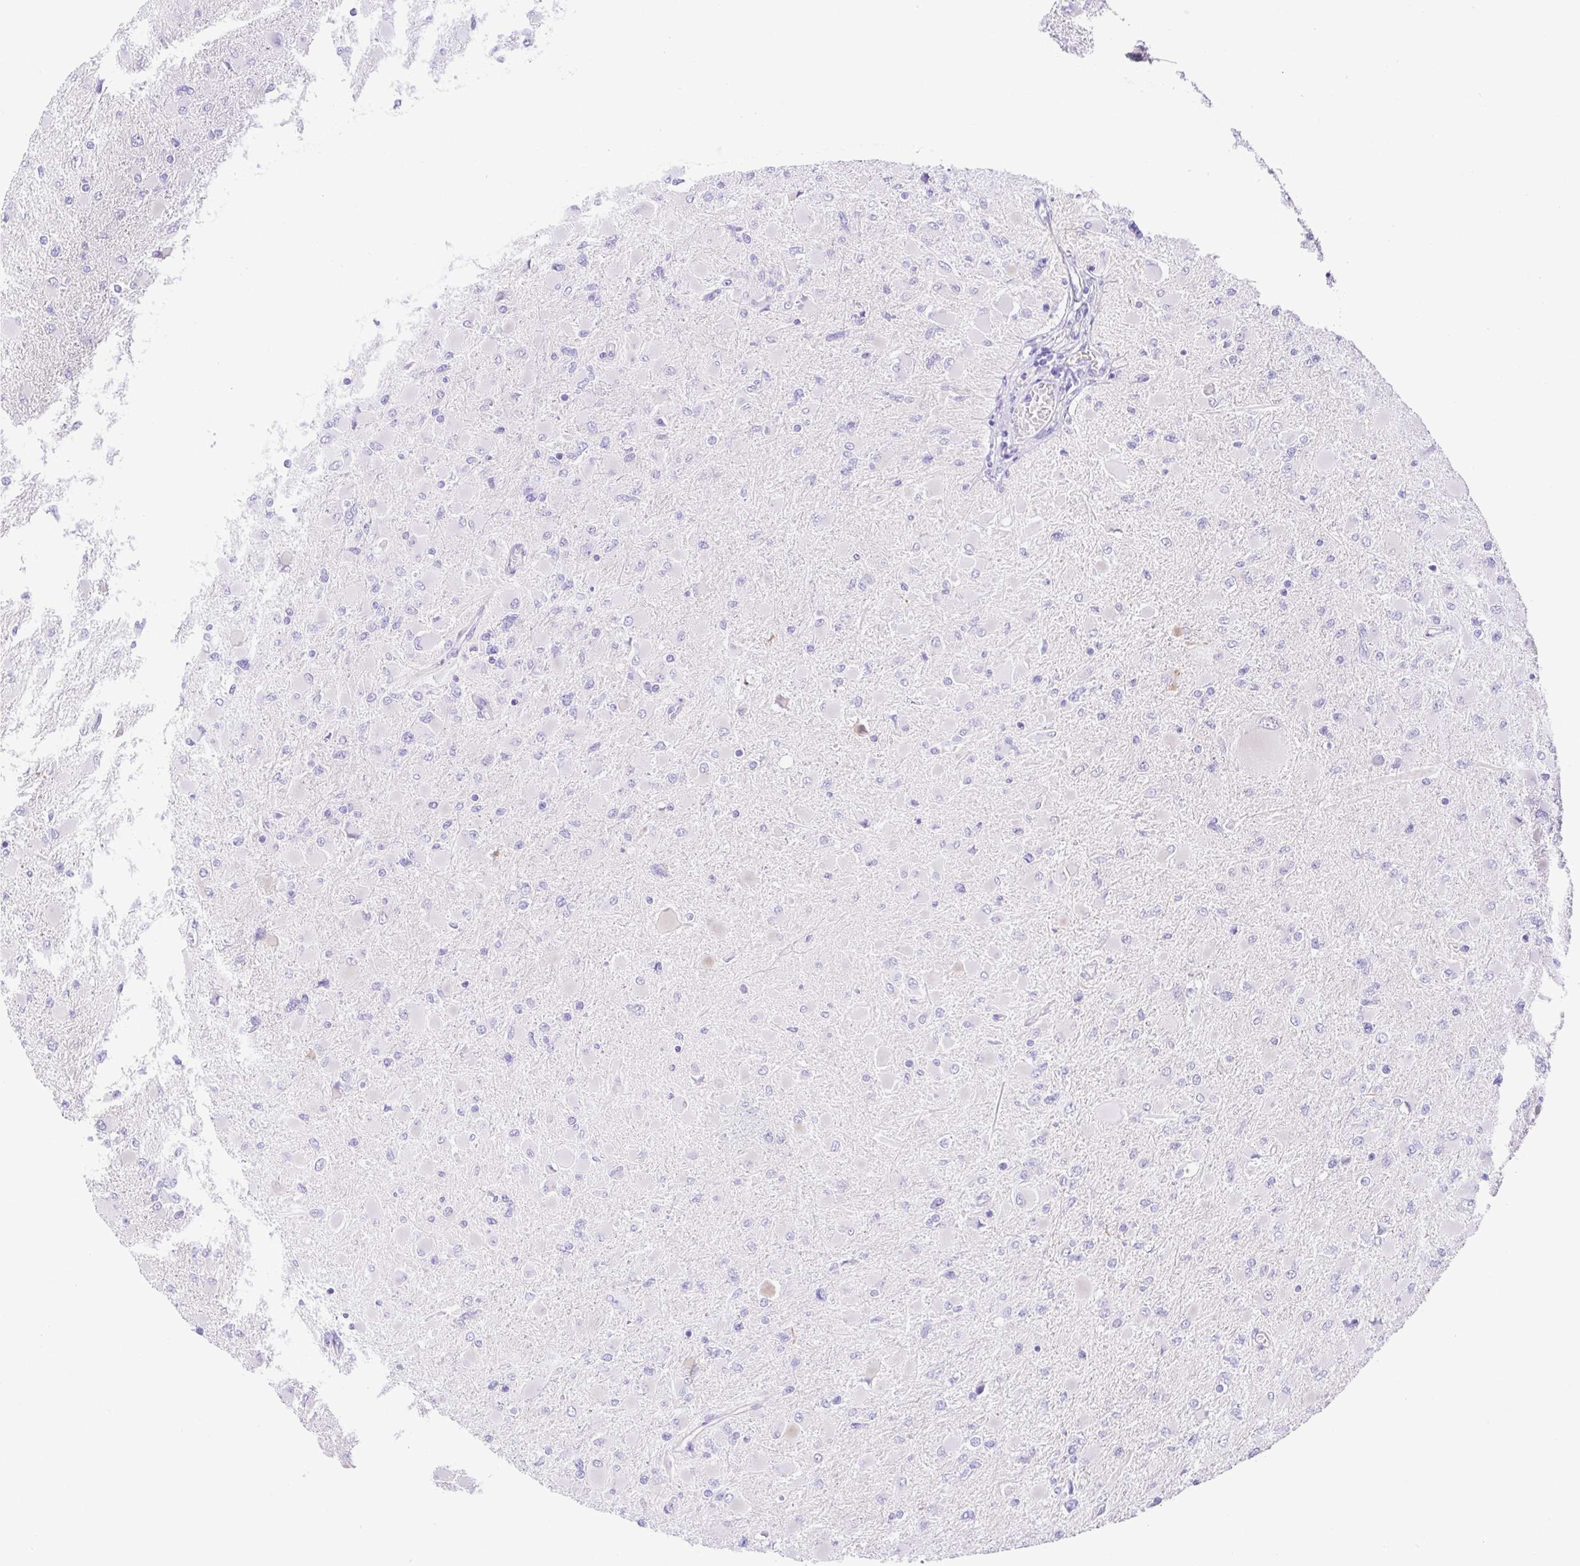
{"staining": {"intensity": "negative", "quantity": "none", "location": "none"}, "tissue": "glioma", "cell_type": "Tumor cells", "image_type": "cancer", "snomed": [{"axis": "morphology", "description": "Glioma, malignant, High grade"}, {"axis": "topography", "description": "Cerebral cortex"}], "caption": "There is no significant positivity in tumor cells of glioma.", "gene": "LUZP4", "patient": {"sex": "female", "age": 36}}